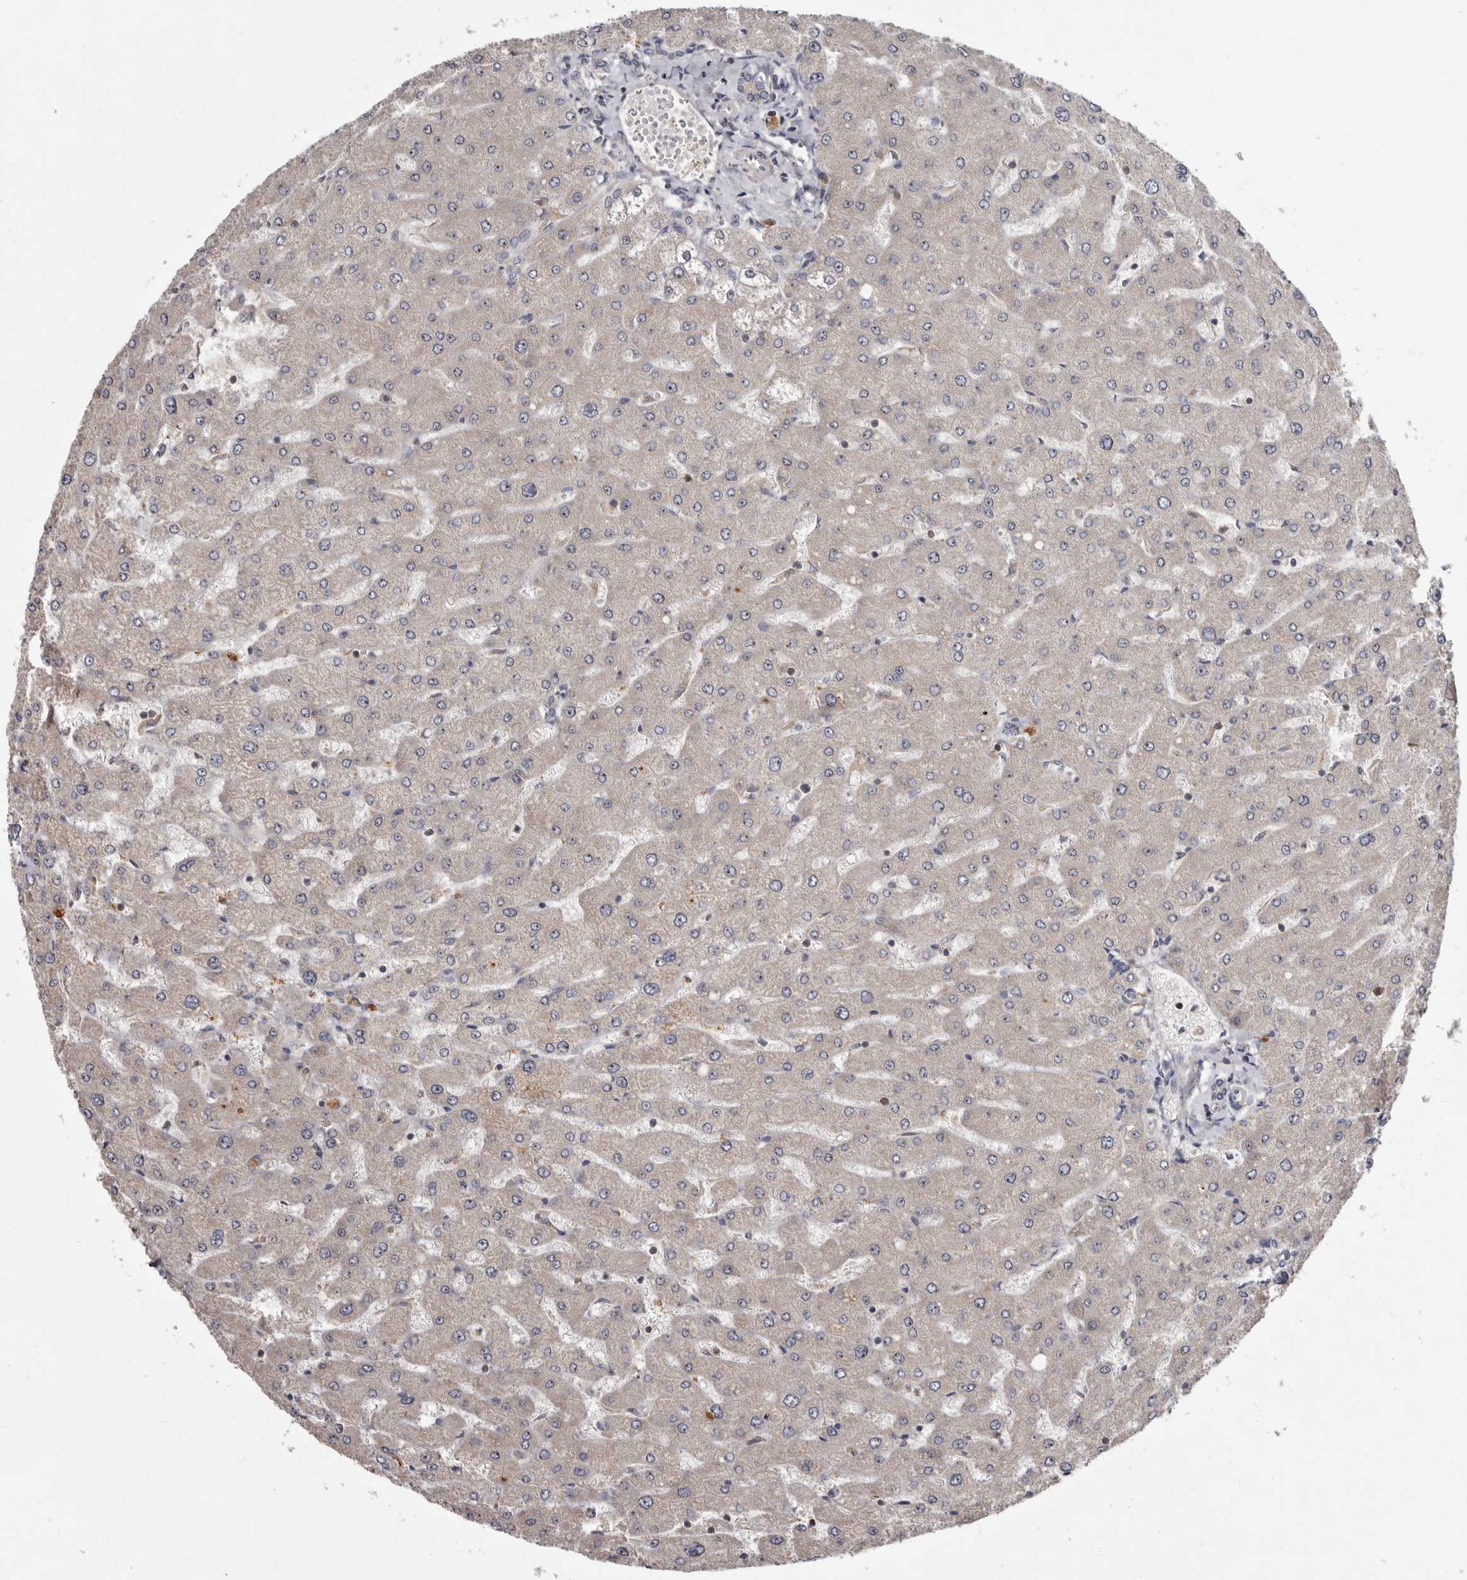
{"staining": {"intensity": "negative", "quantity": "none", "location": "none"}, "tissue": "liver", "cell_type": "Cholangiocytes", "image_type": "normal", "snomed": [{"axis": "morphology", "description": "Normal tissue, NOS"}, {"axis": "topography", "description": "Liver"}], "caption": "Immunohistochemistry (IHC) micrograph of unremarkable liver stained for a protein (brown), which shows no expression in cholangiocytes.", "gene": "TTC39A", "patient": {"sex": "male", "age": 55}}